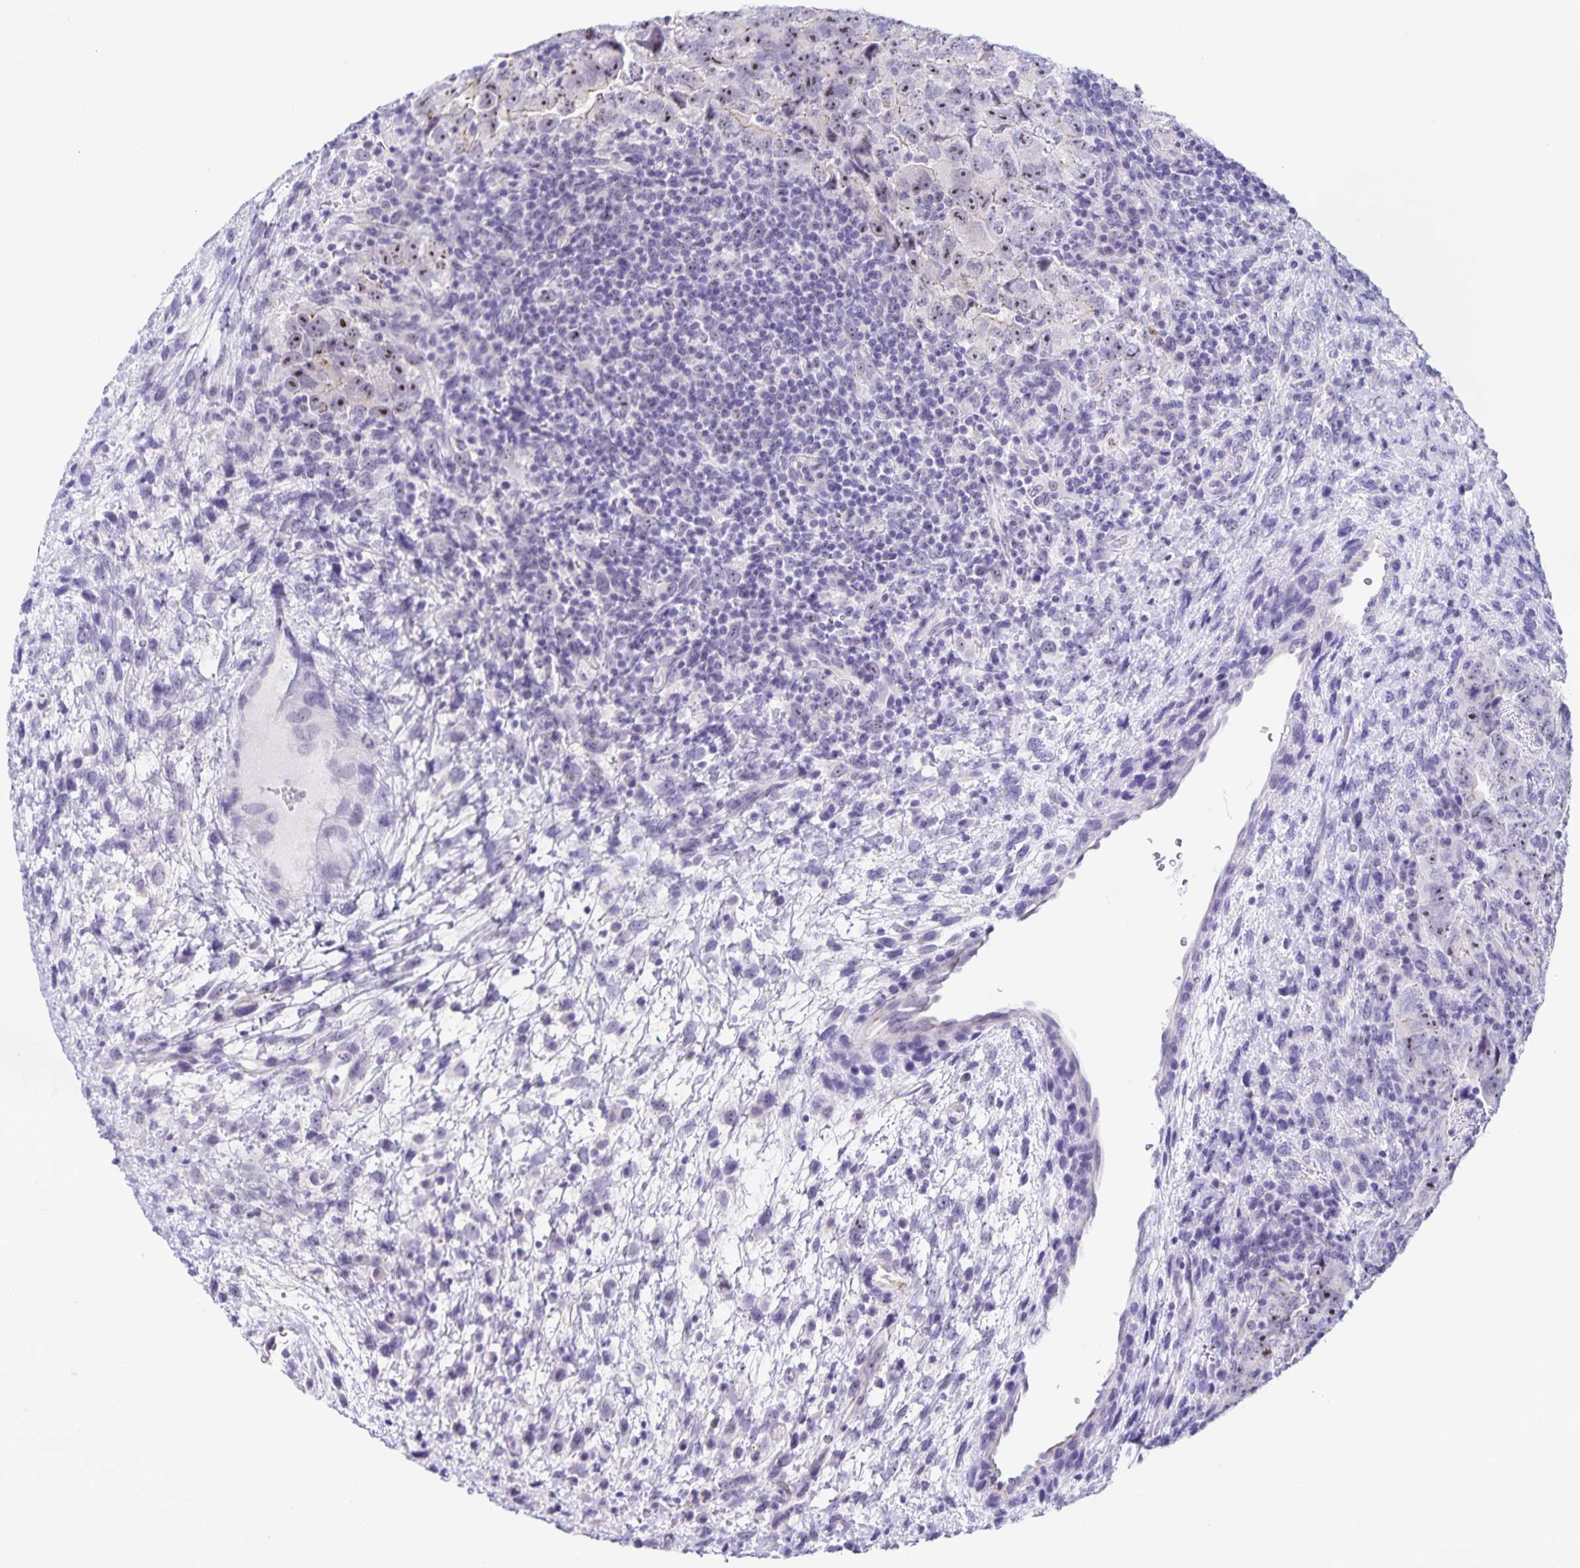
{"staining": {"intensity": "moderate", "quantity": "25%-75%", "location": "nuclear"}, "tissue": "testis cancer", "cell_type": "Tumor cells", "image_type": "cancer", "snomed": [{"axis": "morphology", "description": "Carcinoma, Embryonal, NOS"}, {"axis": "topography", "description": "Testis"}], "caption": "Testis cancer was stained to show a protein in brown. There is medium levels of moderate nuclear expression in about 25%-75% of tumor cells.", "gene": "FAM170A", "patient": {"sex": "male", "age": 24}}